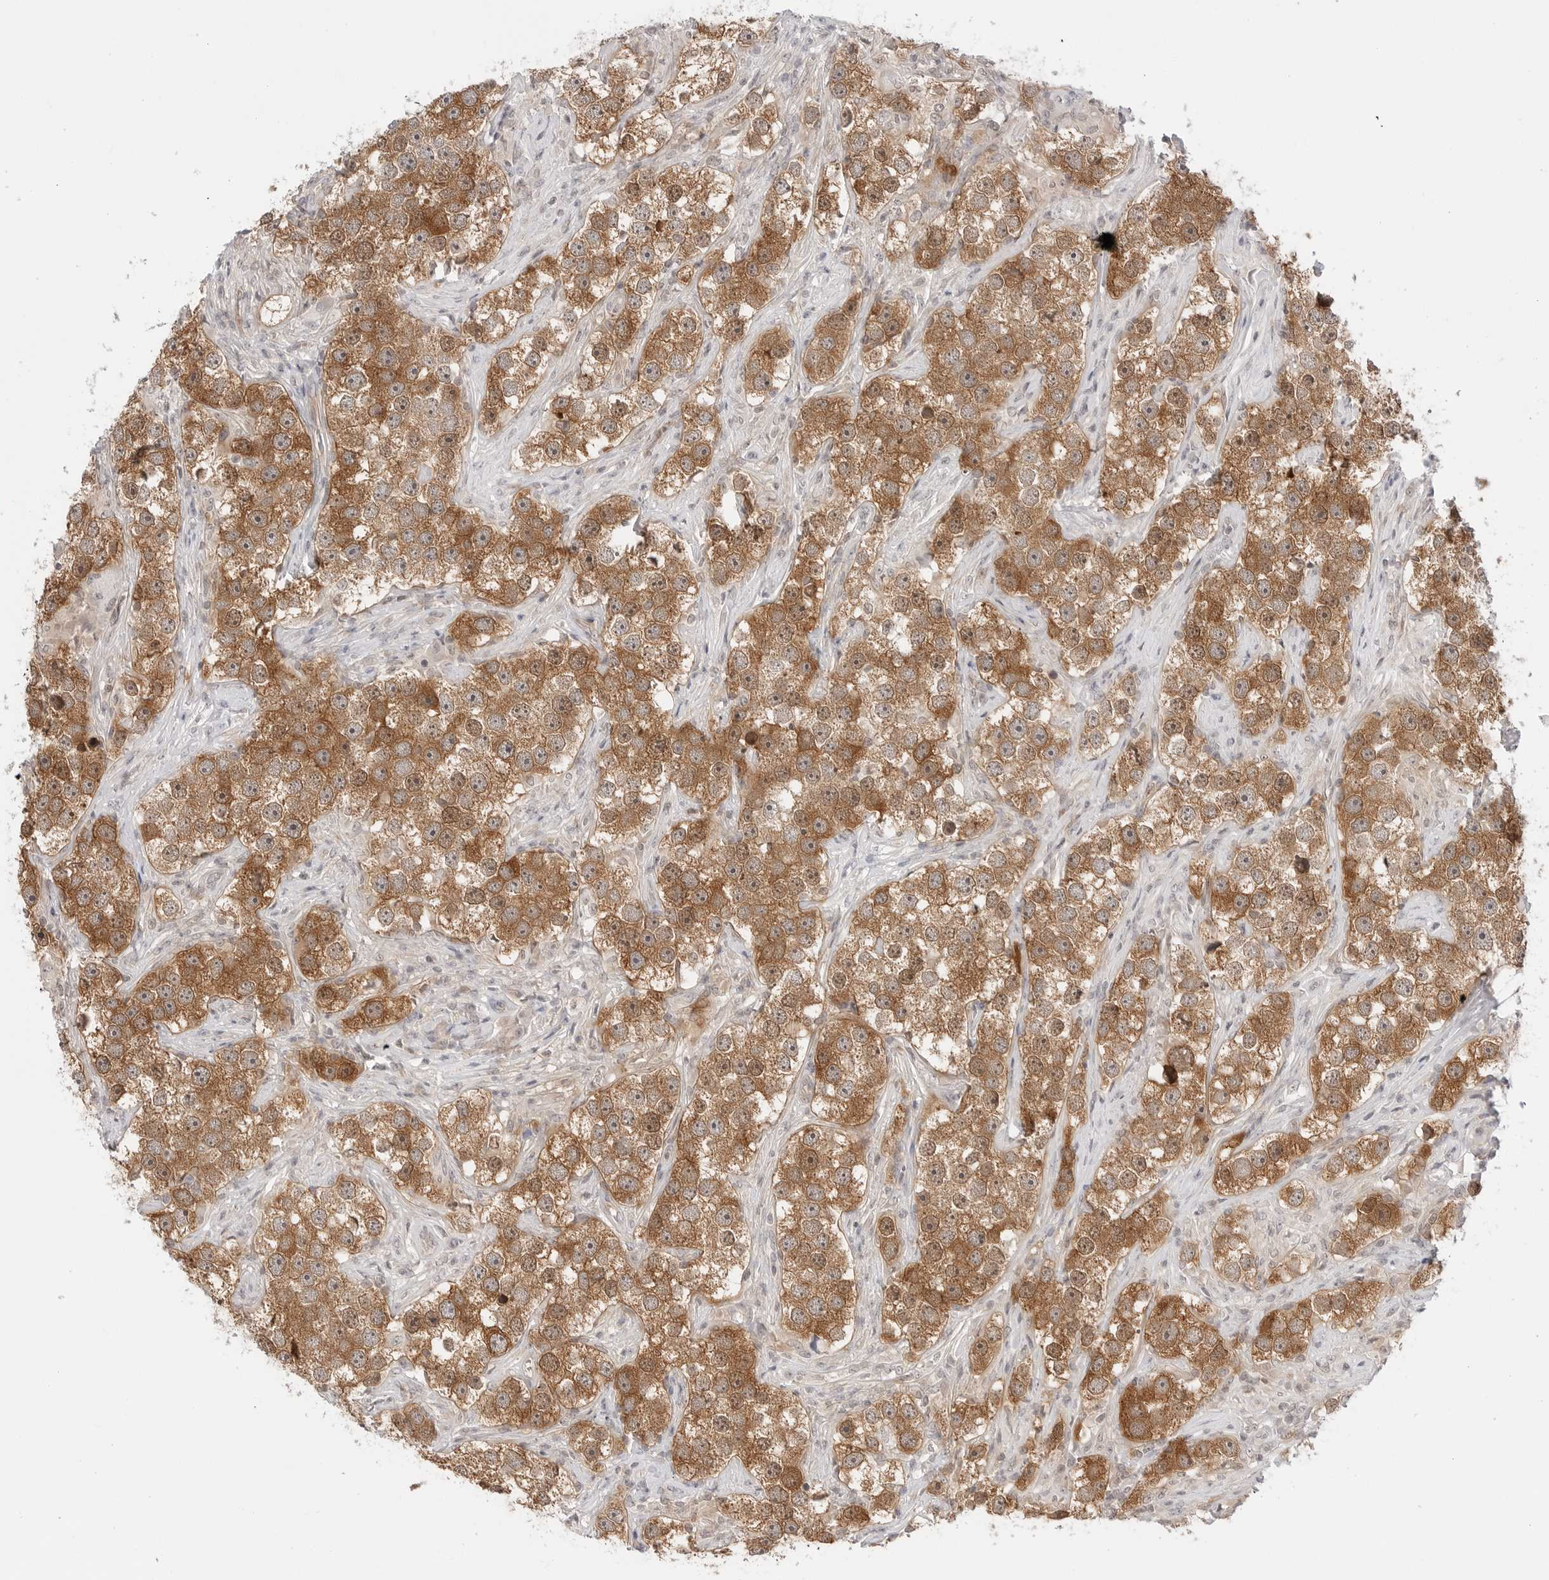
{"staining": {"intensity": "moderate", "quantity": ">75%", "location": "cytoplasmic/membranous"}, "tissue": "testis cancer", "cell_type": "Tumor cells", "image_type": "cancer", "snomed": [{"axis": "morphology", "description": "Seminoma, NOS"}, {"axis": "topography", "description": "Testis"}], "caption": "Testis cancer (seminoma) stained with a brown dye exhibits moderate cytoplasmic/membranous positive expression in about >75% of tumor cells.", "gene": "NUDC", "patient": {"sex": "male", "age": 49}}